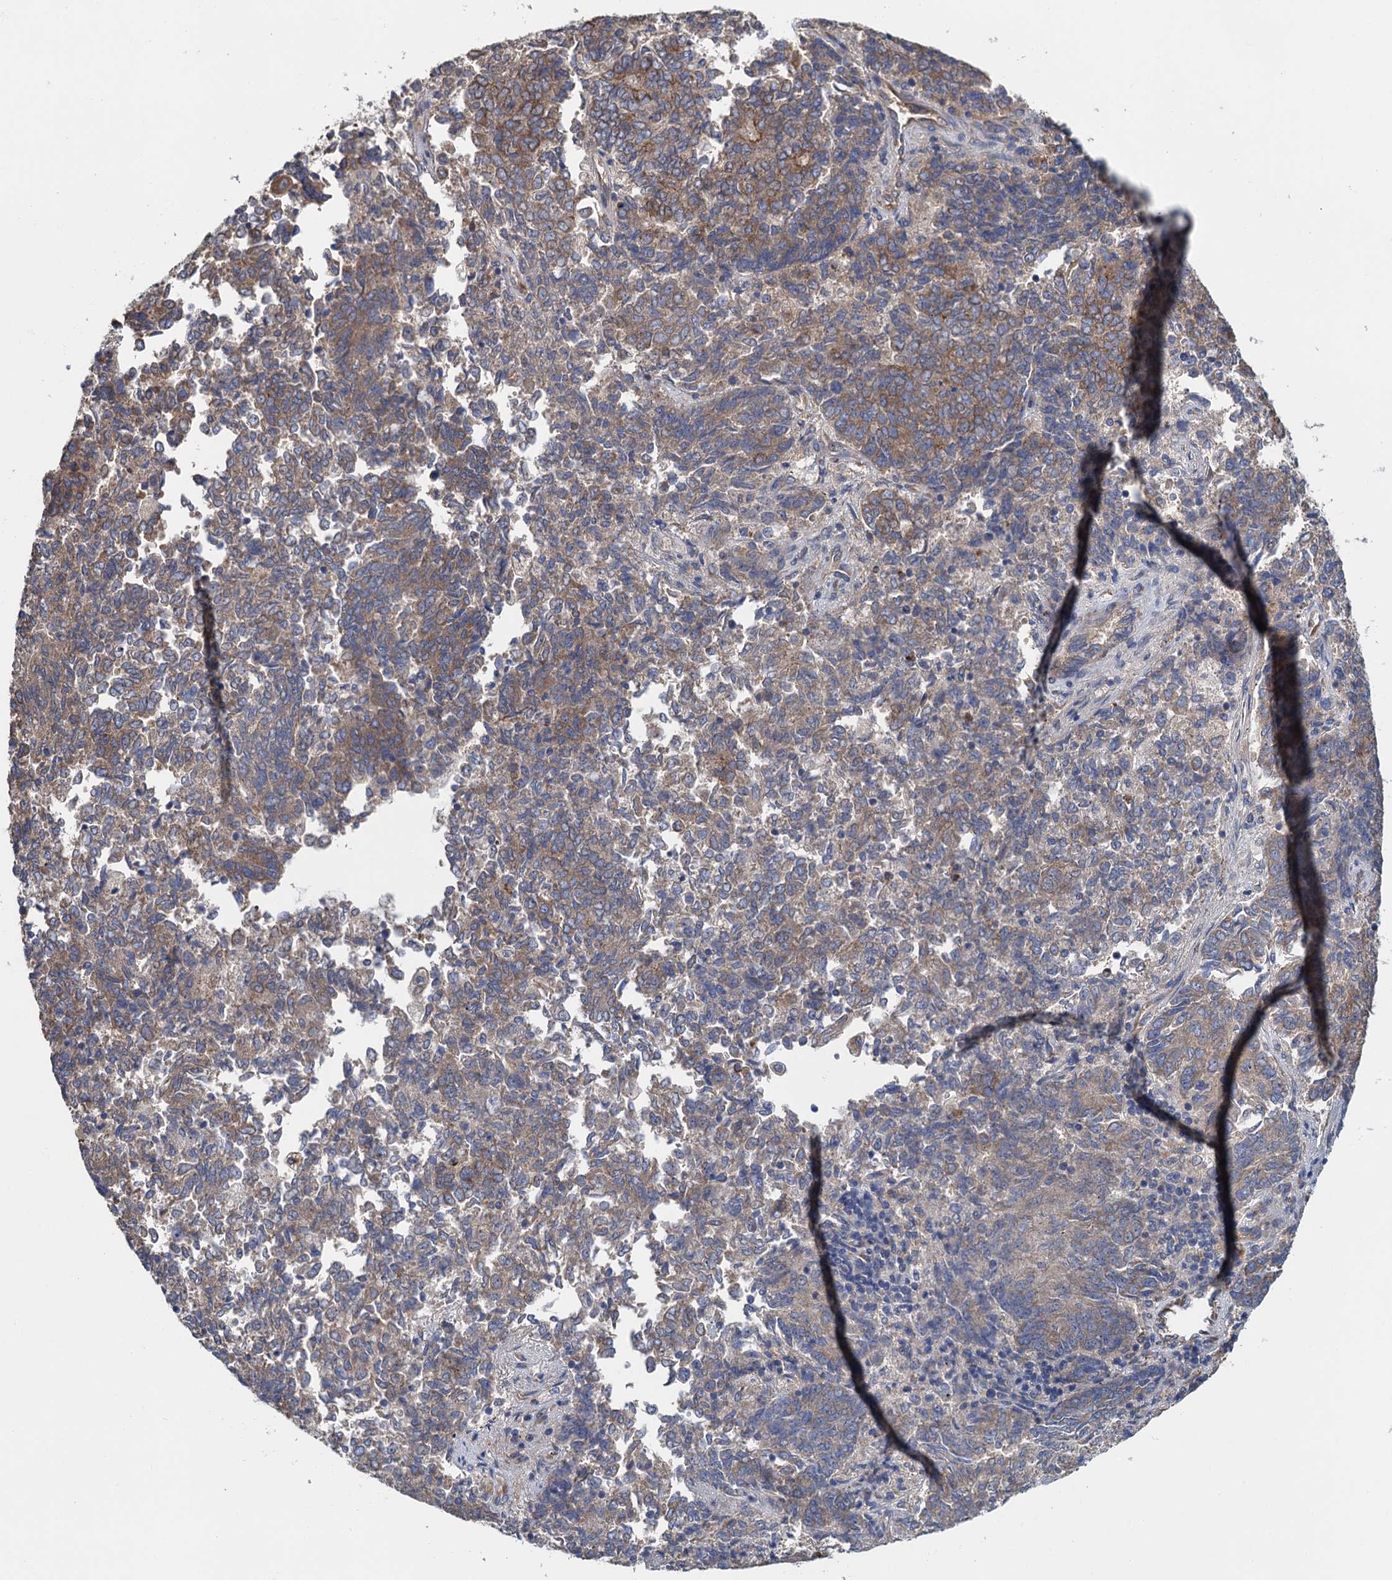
{"staining": {"intensity": "weak", "quantity": ">75%", "location": "cytoplasmic/membranous"}, "tissue": "endometrial cancer", "cell_type": "Tumor cells", "image_type": "cancer", "snomed": [{"axis": "morphology", "description": "Adenocarcinoma, NOS"}, {"axis": "topography", "description": "Endometrium"}], "caption": "This is a micrograph of IHC staining of endometrial cancer (adenocarcinoma), which shows weak expression in the cytoplasmic/membranous of tumor cells.", "gene": "ADCY9", "patient": {"sex": "female", "age": 80}}